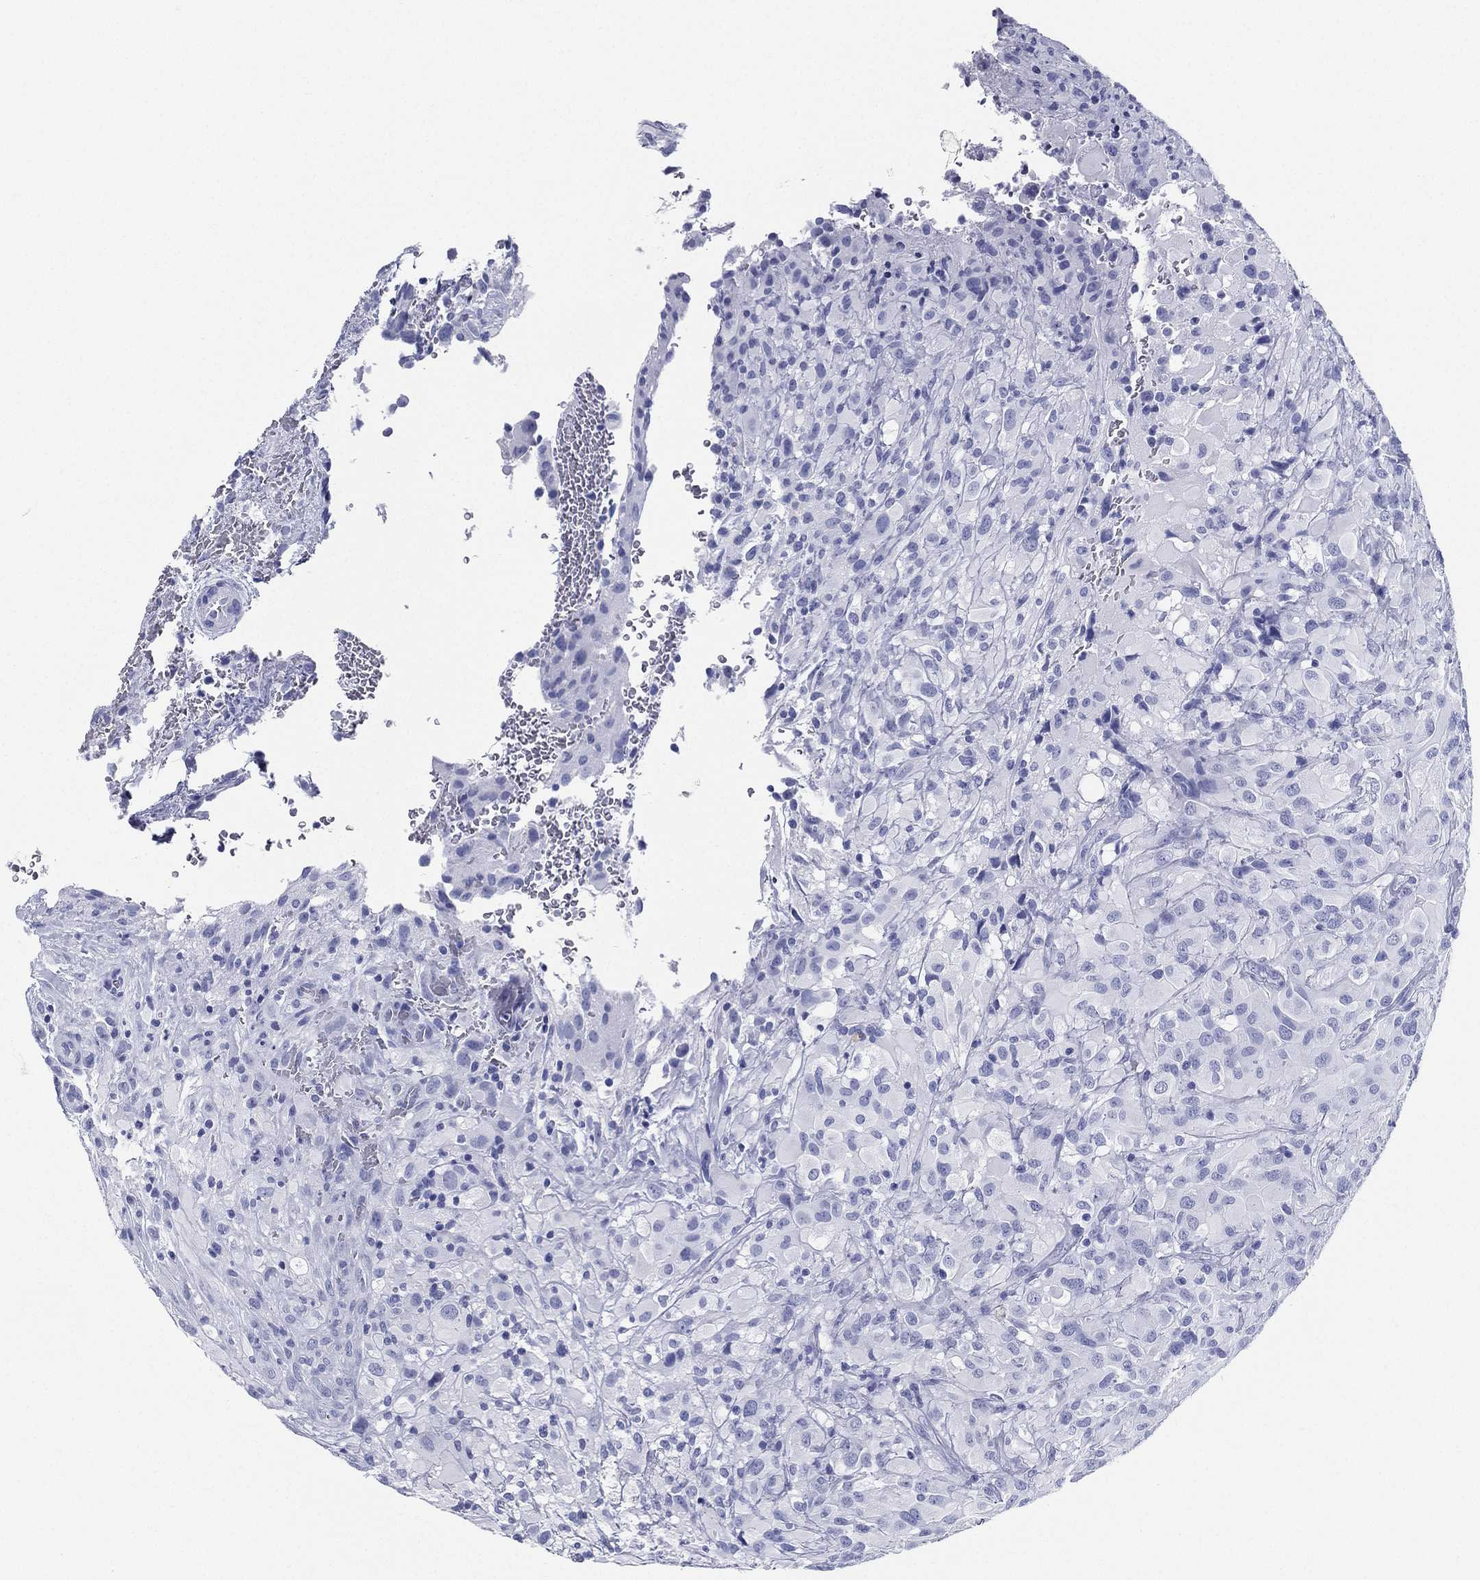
{"staining": {"intensity": "negative", "quantity": "none", "location": "none"}, "tissue": "glioma", "cell_type": "Tumor cells", "image_type": "cancer", "snomed": [{"axis": "morphology", "description": "Glioma, malignant, High grade"}, {"axis": "topography", "description": "Cerebral cortex"}], "caption": "Histopathology image shows no significant protein positivity in tumor cells of glioma. (Brightfield microscopy of DAB immunohistochemistry (IHC) at high magnification).", "gene": "RSPH4A", "patient": {"sex": "male", "age": 35}}